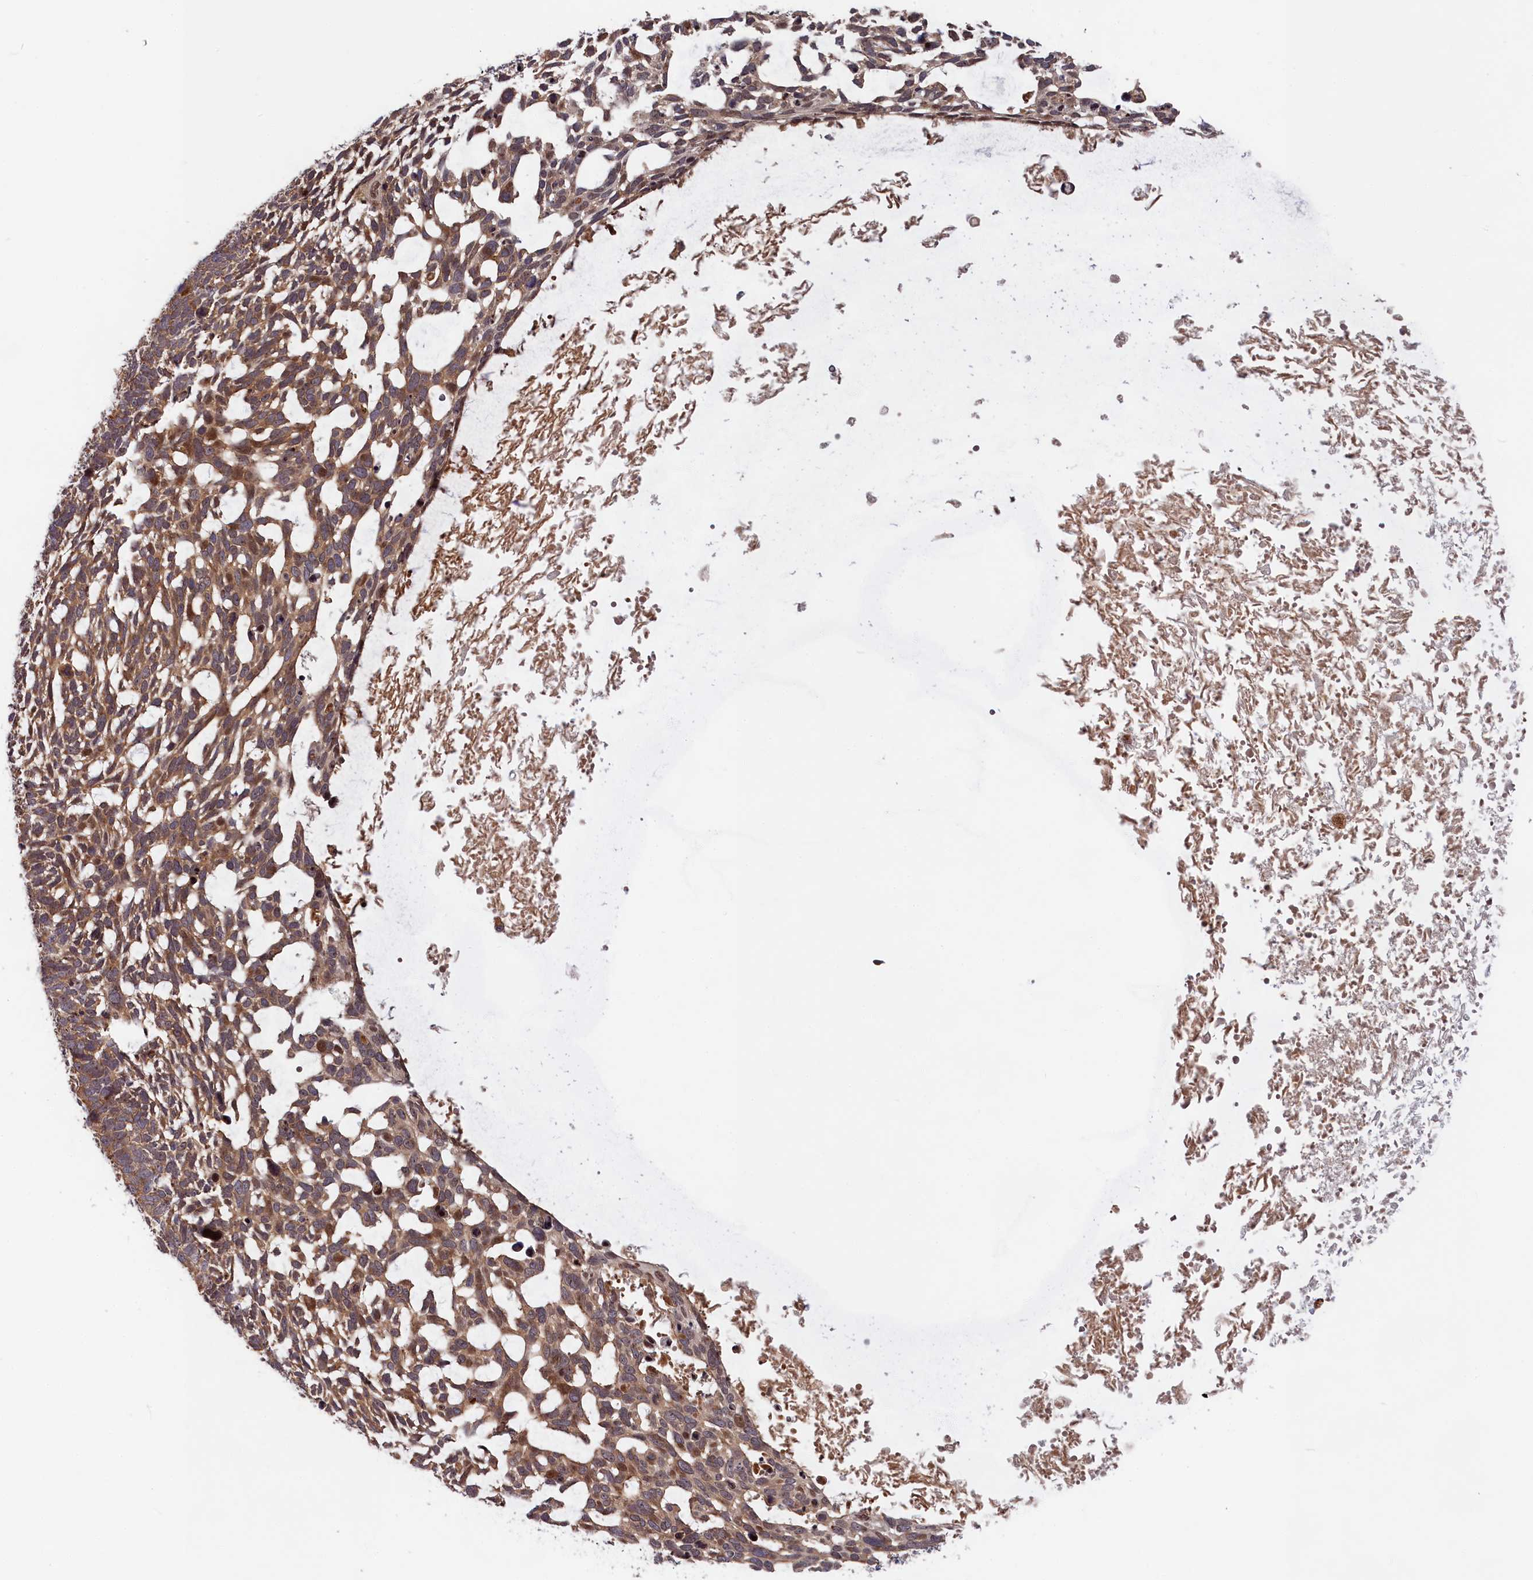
{"staining": {"intensity": "moderate", "quantity": ">75%", "location": "cytoplasmic/membranous"}, "tissue": "skin cancer", "cell_type": "Tumor cells", "image_type": "cancer", "snomed": [{"axis": "morphology", "description": "Basal cell carcinoma"}, {"axis": "topography", "description": "Skin"}], "caption": "Skin basal cell carcinoma stained for a protein shows moderate cytoplasmic/membranous positivity in tumor cells.", "gene": "CEP44", "patient": {"sex": "male", "age": 88}}